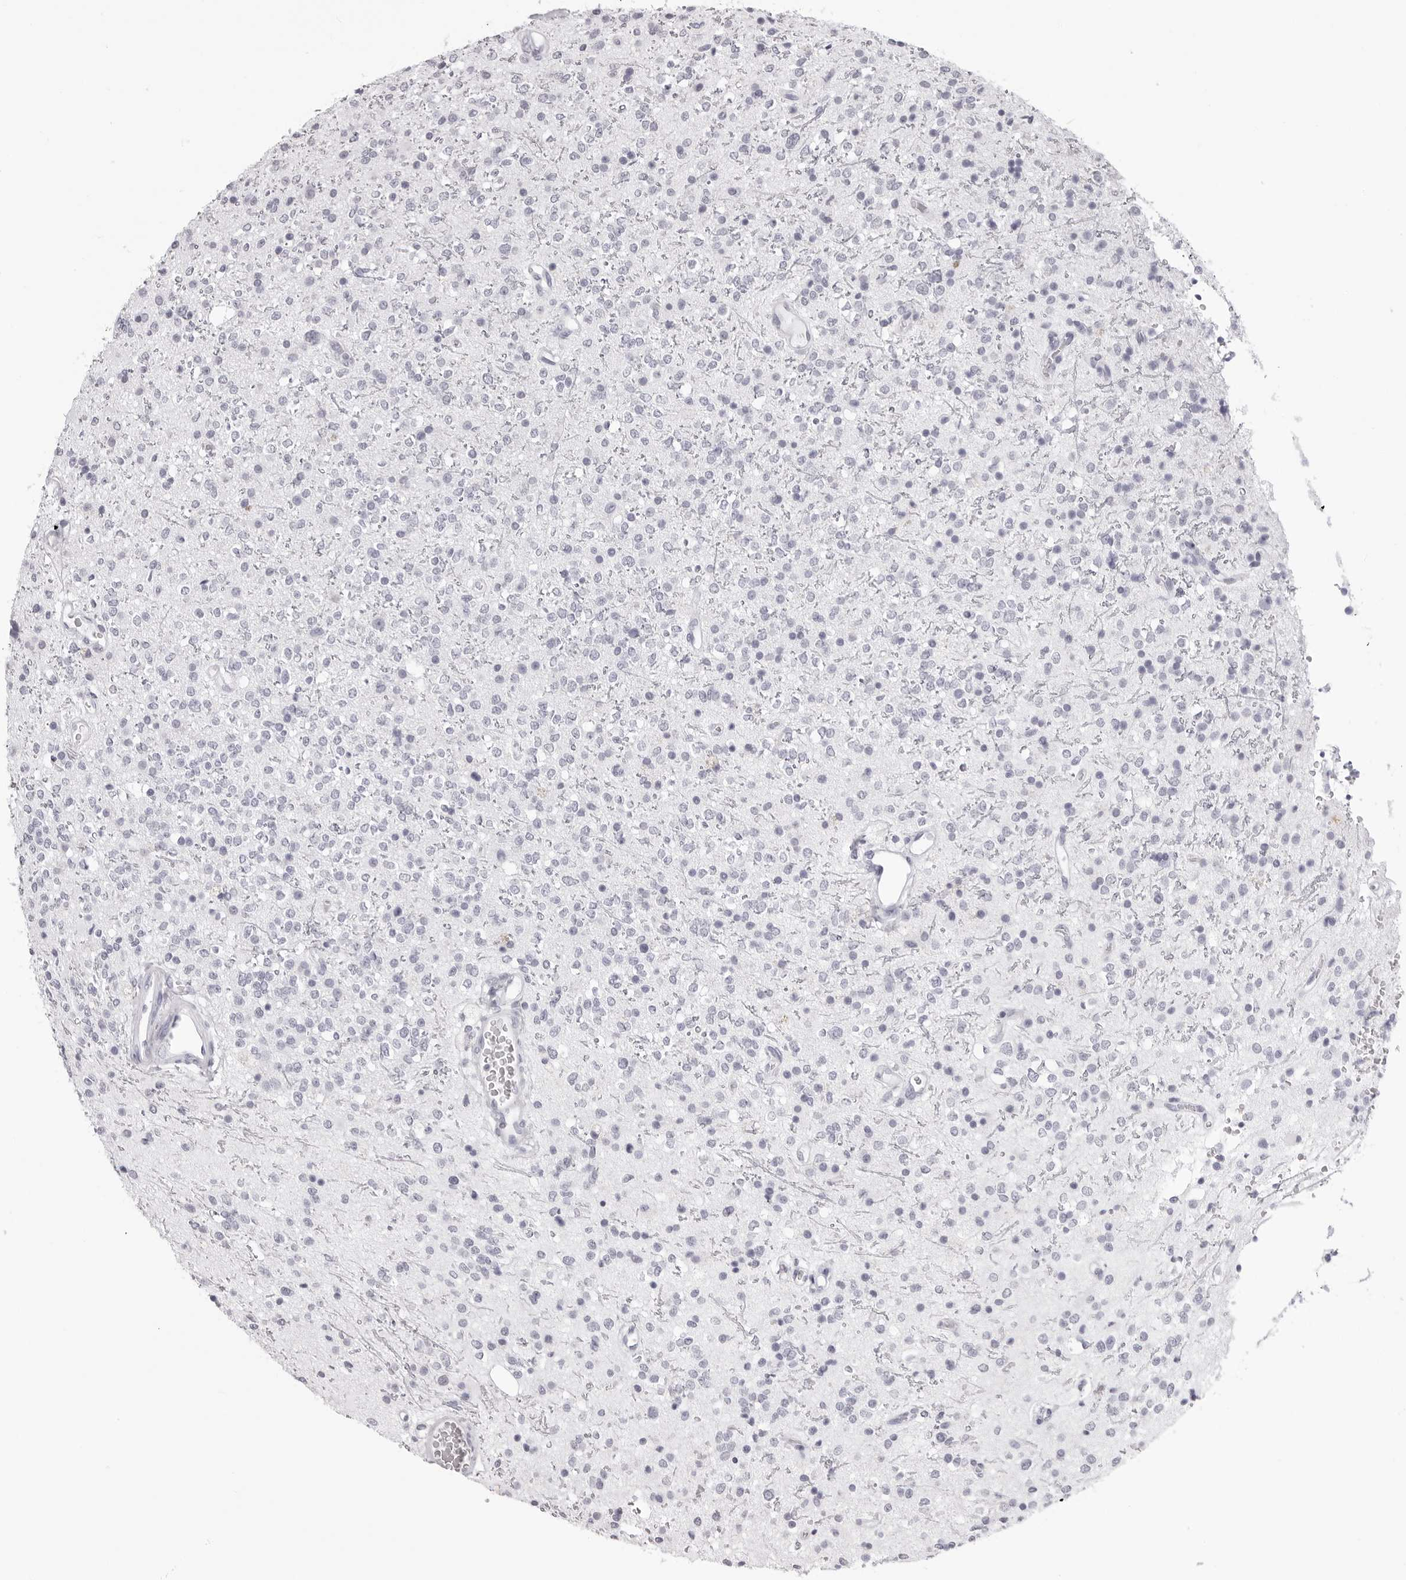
{"staining": {"intensity": "negative", "quantity": "none", "location": "none"}, "tissue": "glioma", "cell_type": "Tumor cells", "image_type": "cancer", "snomed": [{"axis": "morphology", "description": "Glioma, malignant, High grade"}, {"axis": "topography", "description": "Brain"}], "caption": "This is an immunohistochemistry photomicrograph of human glioma. There is no positivity in tumor cells.", "gene": "CST1", "patient": {"sex": "male", "age": 34}}